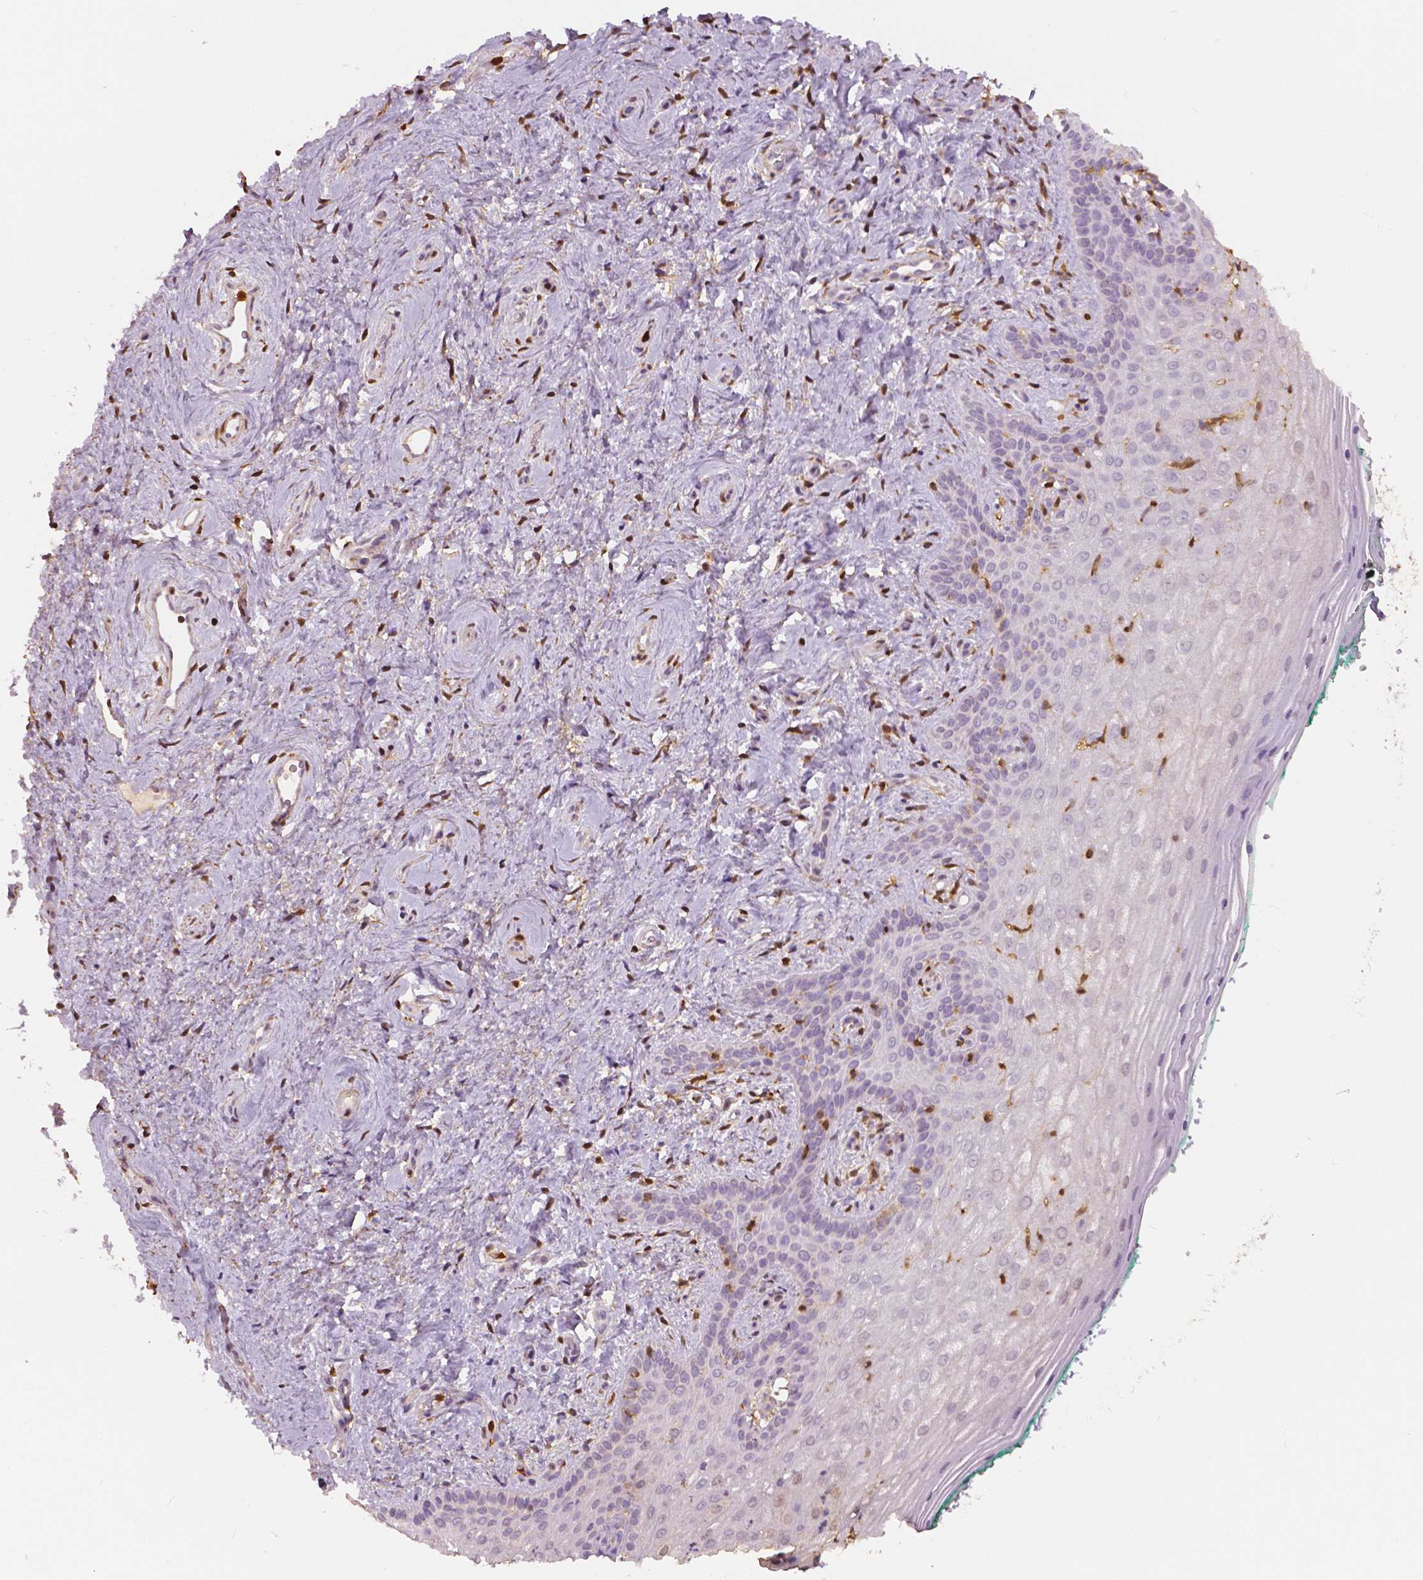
{"staining": {"intensity": "negative", "quantity": "none", "location": "none"}, "tissue": "vagina", "cell_type": "Squamous epithelial cells", "image_type": "normal", "snomed": [{"axis": "morphology", "description": "Normal tissue, NOS"}, {"axis": "topography", "description": "Vagina"}], "caption": "Immunohistochemical staining of unremarkable human vagina shows no significant positivity in squamous epithelial cells. (Brightfield microscopy of DAB (3,3'-diaminobenzidine) immunohistochemistry (IHC) at high magnification).", "gene": "S100A4", "patient": {"sex": "female", "age": 45}}